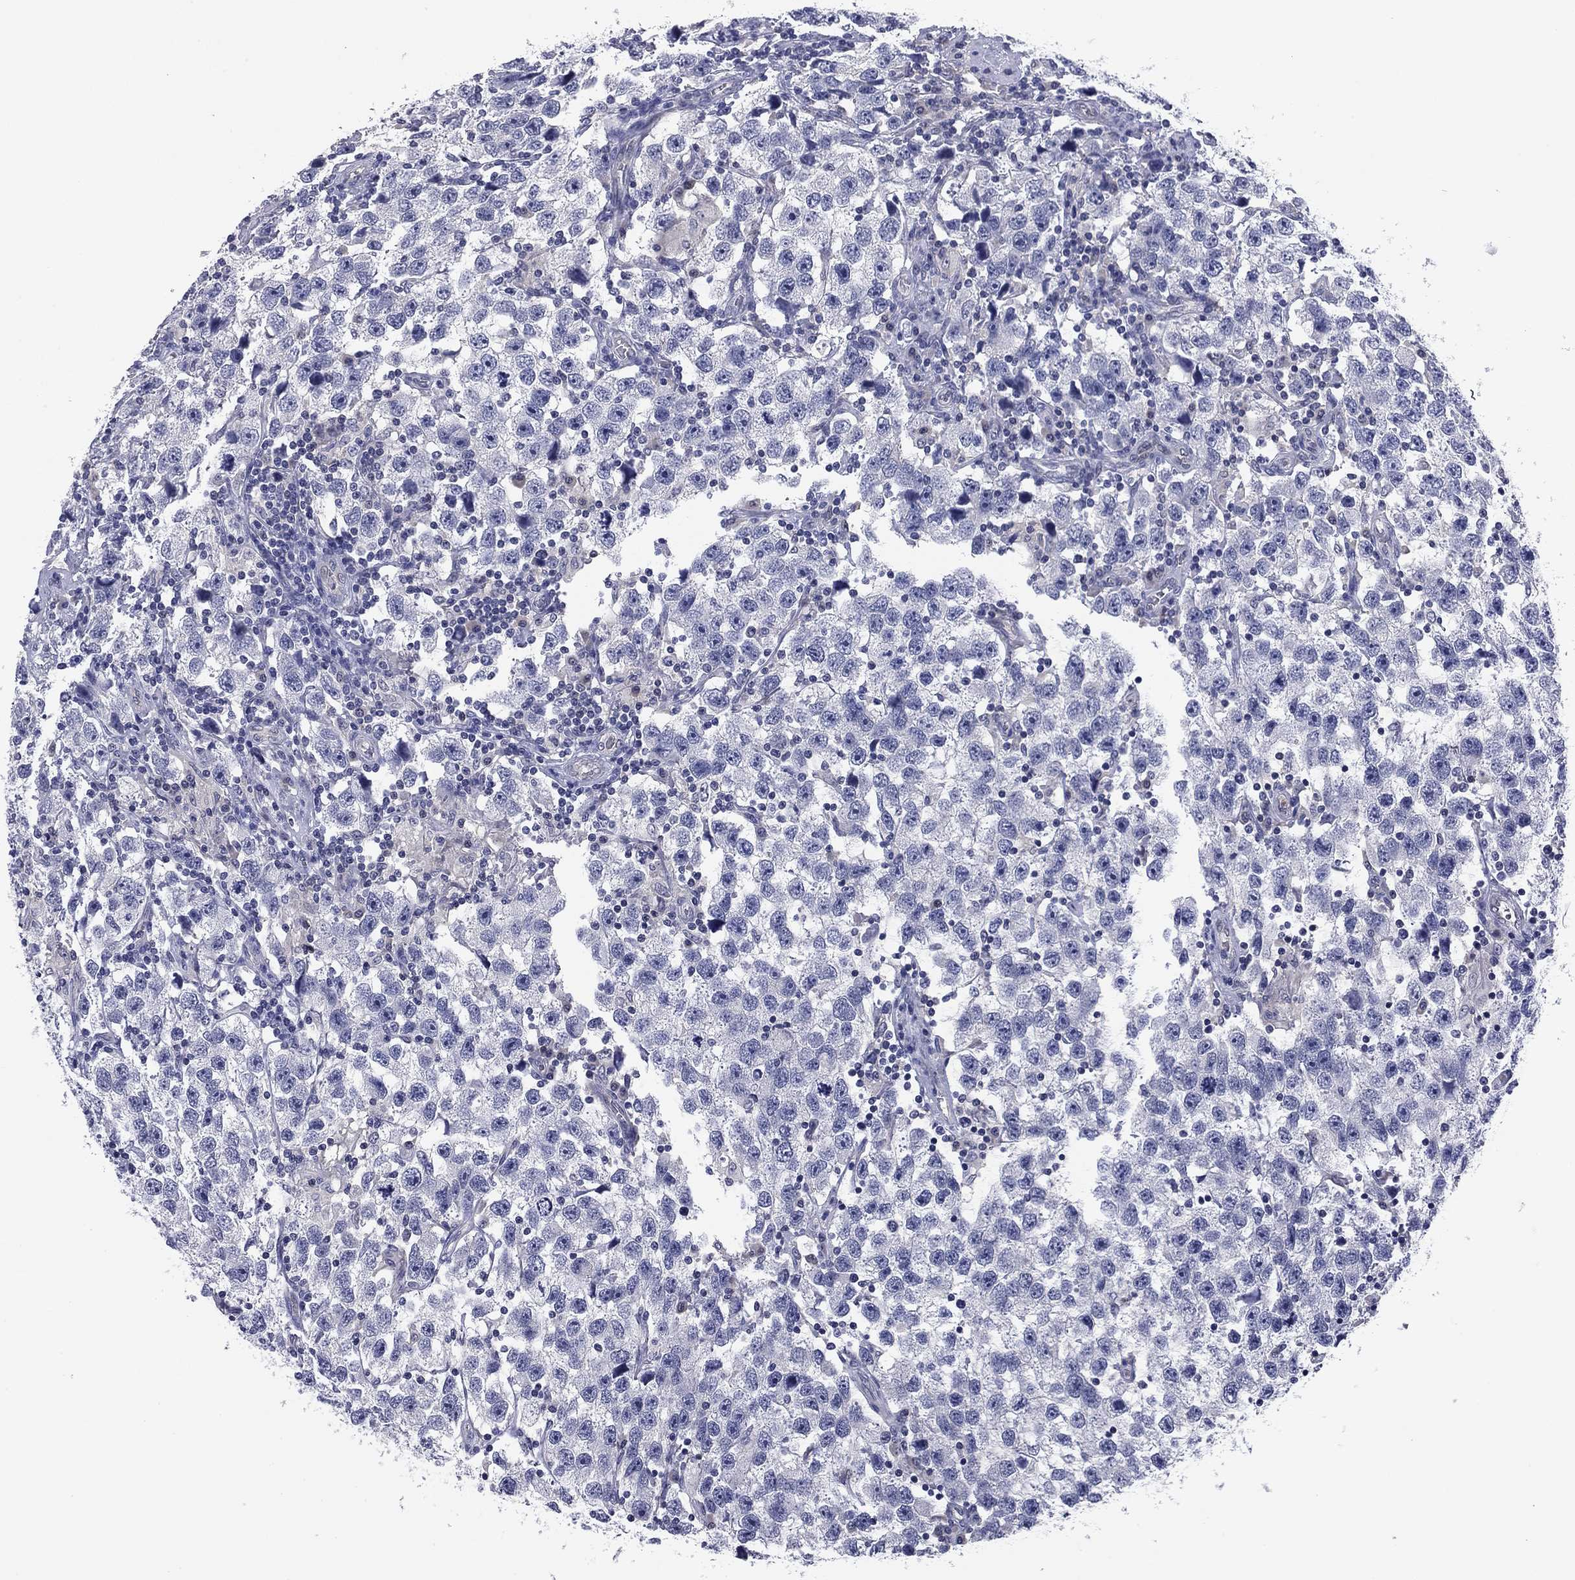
{"staining": {"intensity": "negative", "quantity": "none", "location": "none"}, "tissue": "testis cancer", "cell_type": "Tumor cells", "image_type": "cancer", "snomed": [{"axis": "morphology", "description": "Seminoma, NOS"}, {"axis": "topography", "description": "Testis"}], "caption": "IHC image of testis cancer stained for a protein (brown), which exhibits no staining in tumor cells.", "gene": "REXO5", "patient": {"sex": "male", "age": 26}}